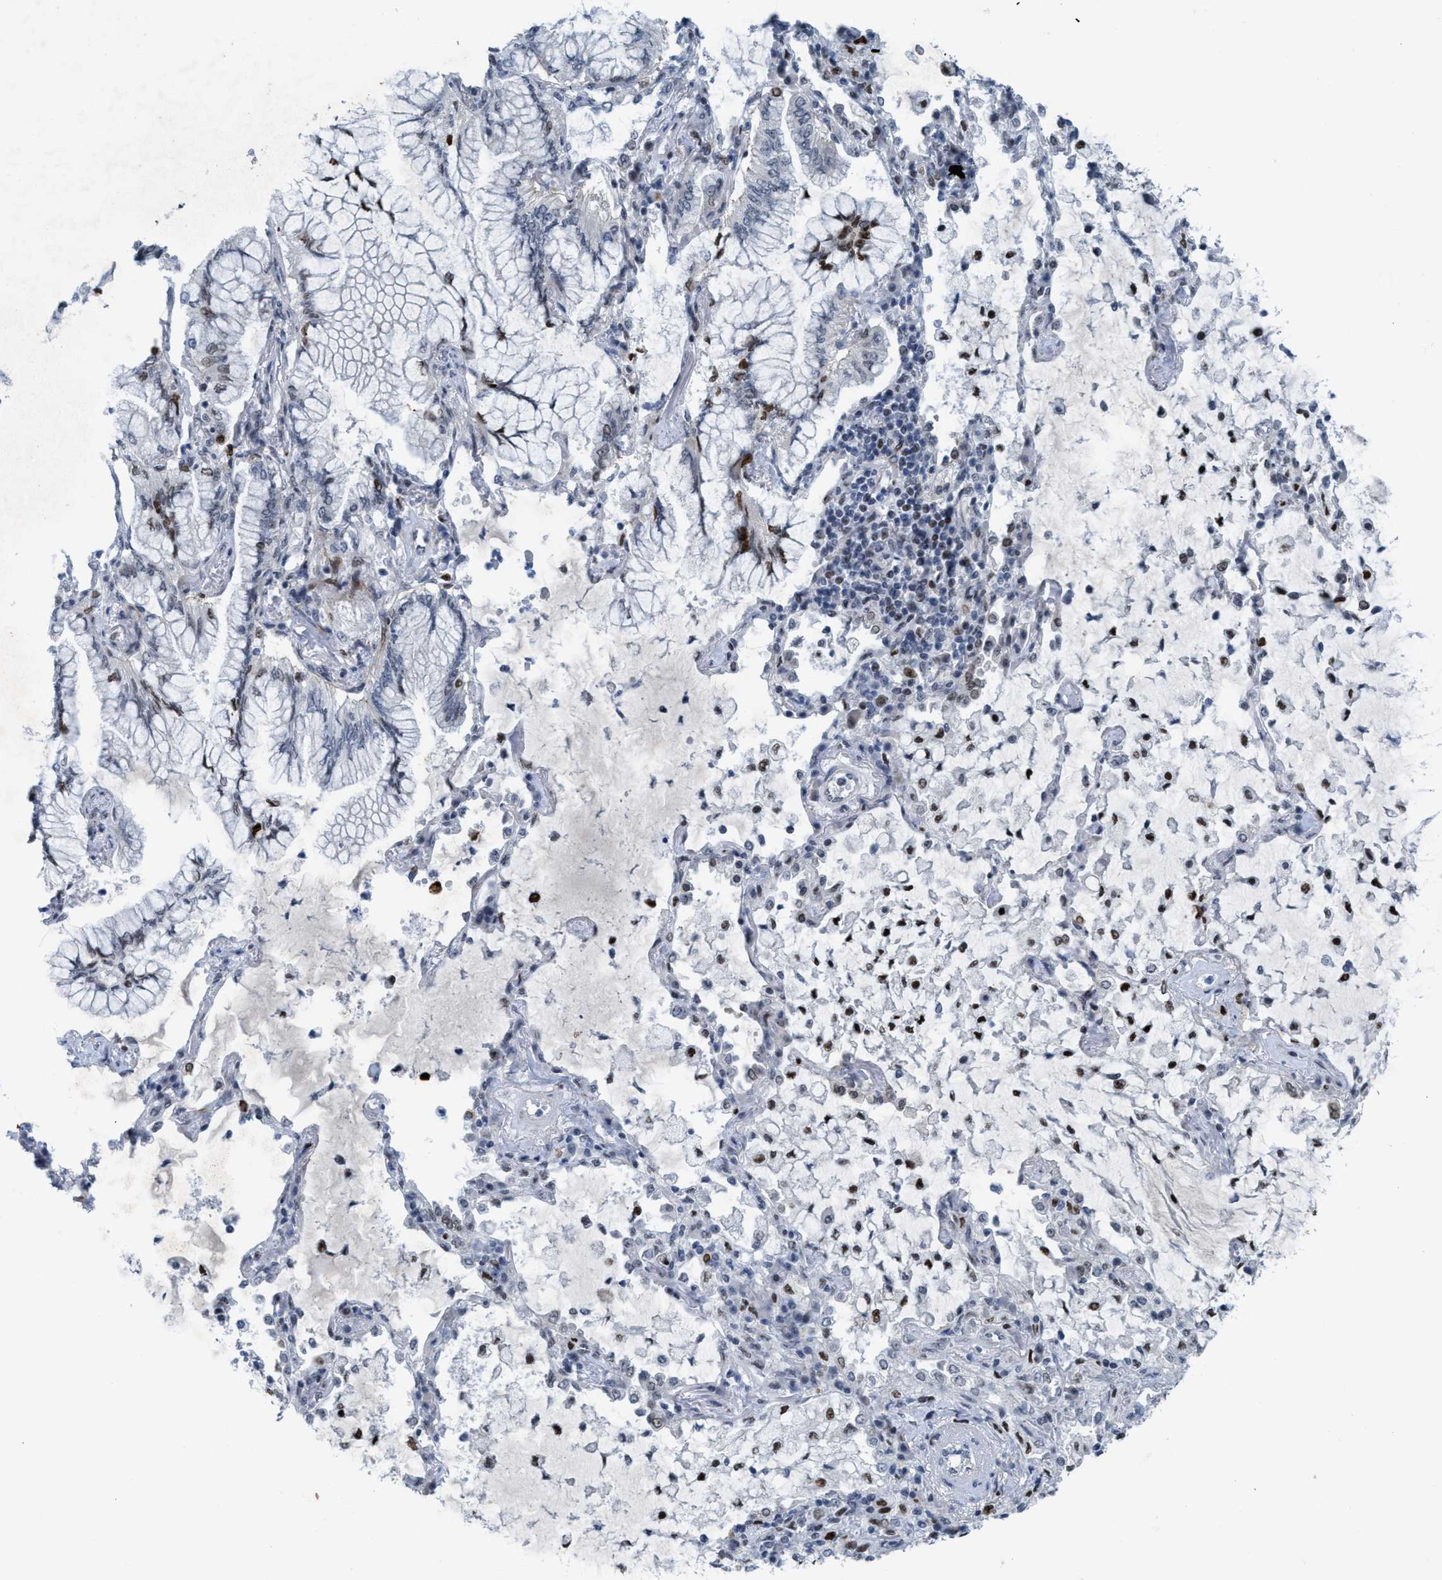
{"staining": {"intensity": "moderate", "quantity": "<25%", "location": "nuclear"}, "tissue": "lung cancer", "cell_type": "Tumor cells", "image_type": "cancer", "snomed": [{"axis": "morphology", "description": "Adenocarcinoma, NOS"}, {"axis": "topography", "description": "Lung"}], "caption": "High-power microscopy captured an IHC micrograph of lung adenocarcinoma, revealing moderate nuclear expression in approximately <25% of tumor cells. Nuclei are stained in blue.", "gene": "CWC27", "patient": {"sex": "female", "age": 70}}